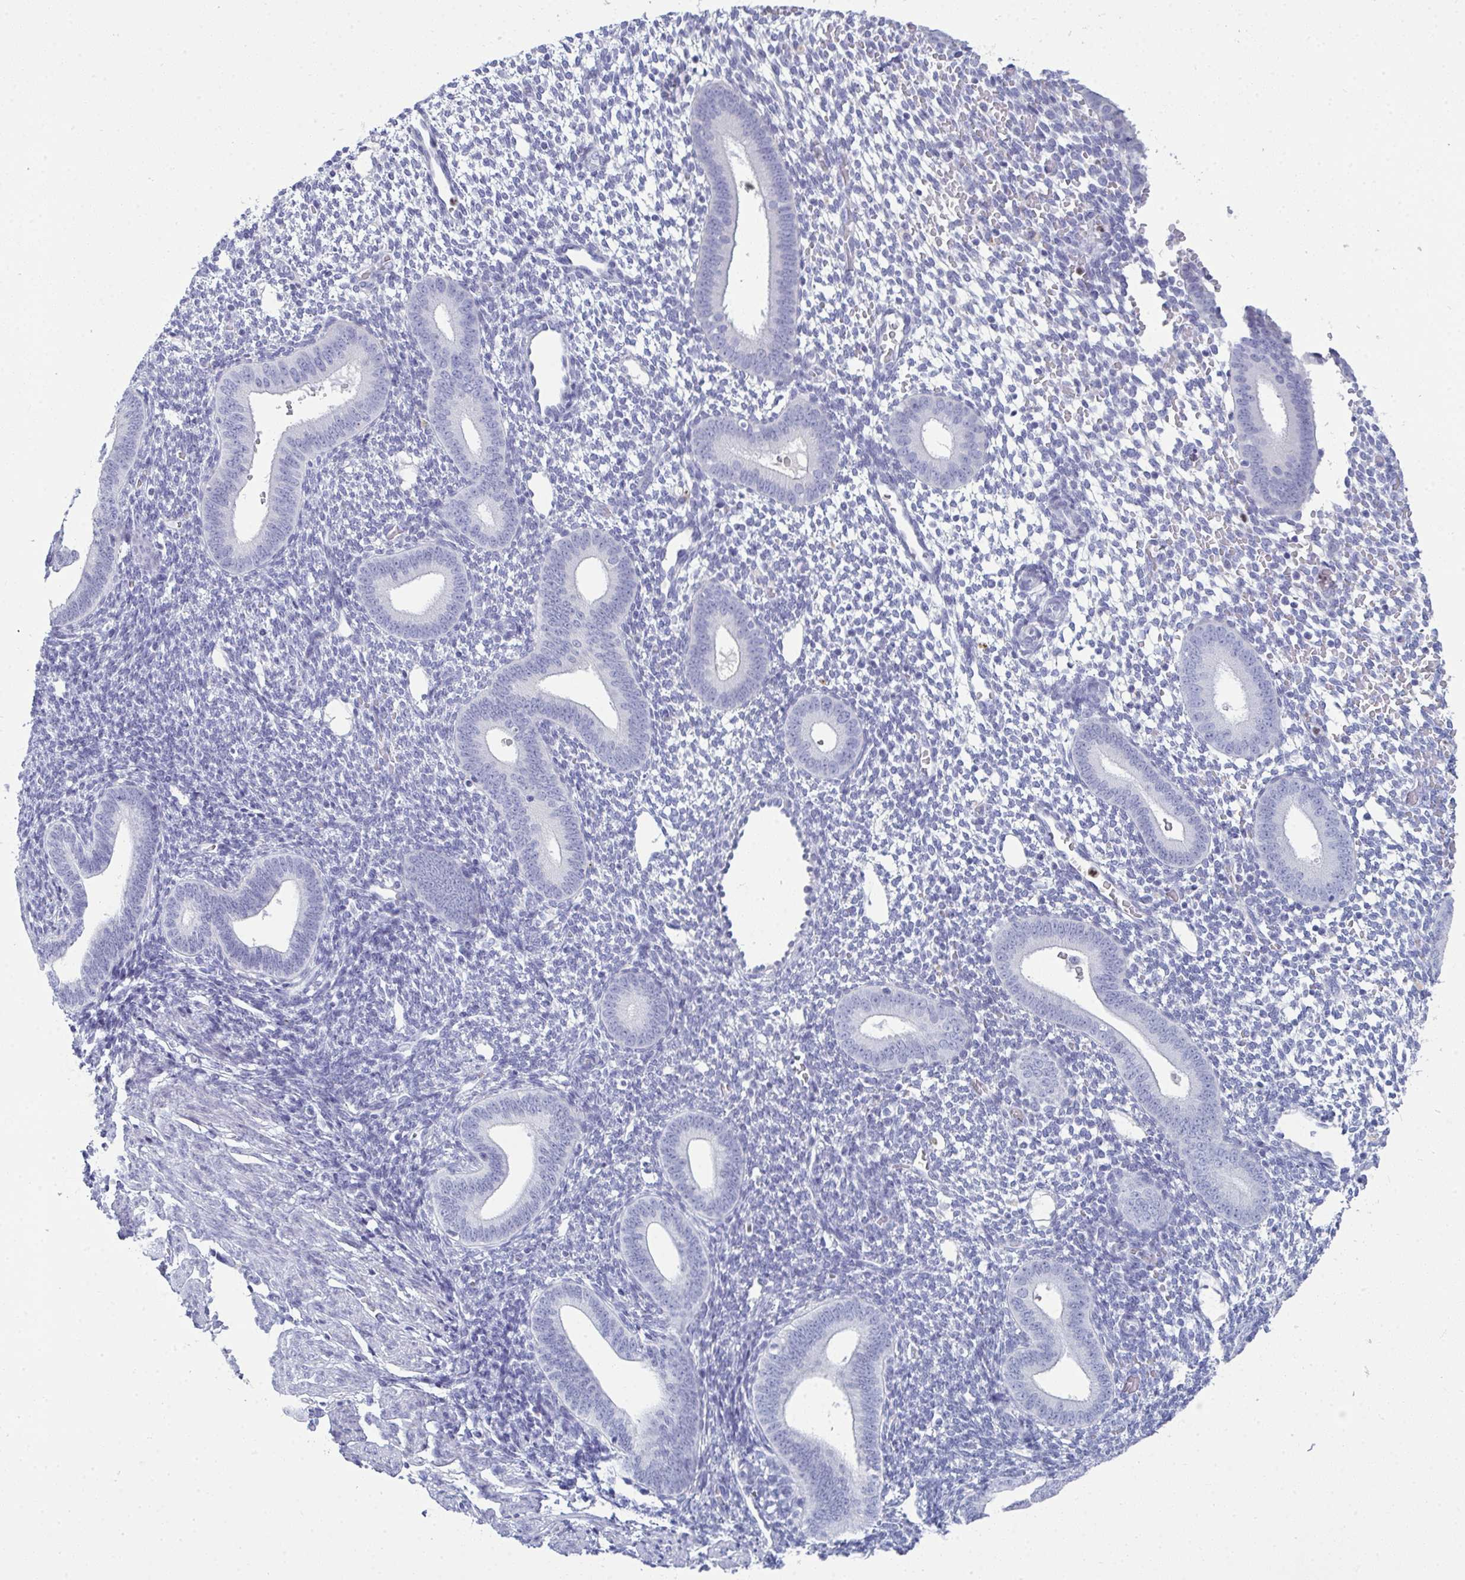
{"staining": {"intensity": "negative", "quantity": "none", "location": "none"}, "tissue": "endometrium", "cell_type": "Cells in endometrial stroma", "image_type": "normal", "snomed": [{"axis": "morphology", "description": "Normal tissue, NOS"}, {"axis": "topography", "description": "Endometrium"}], "caption": "Cells in endometrial stroma are negative for brown protein staining in normal endometrium. (DAB immunohistochemistry (IHC) visualized using brightfield microscopy, high magnification).", "gene": "SERPINB10", "patient": {"sex": "female", "age": 40}}